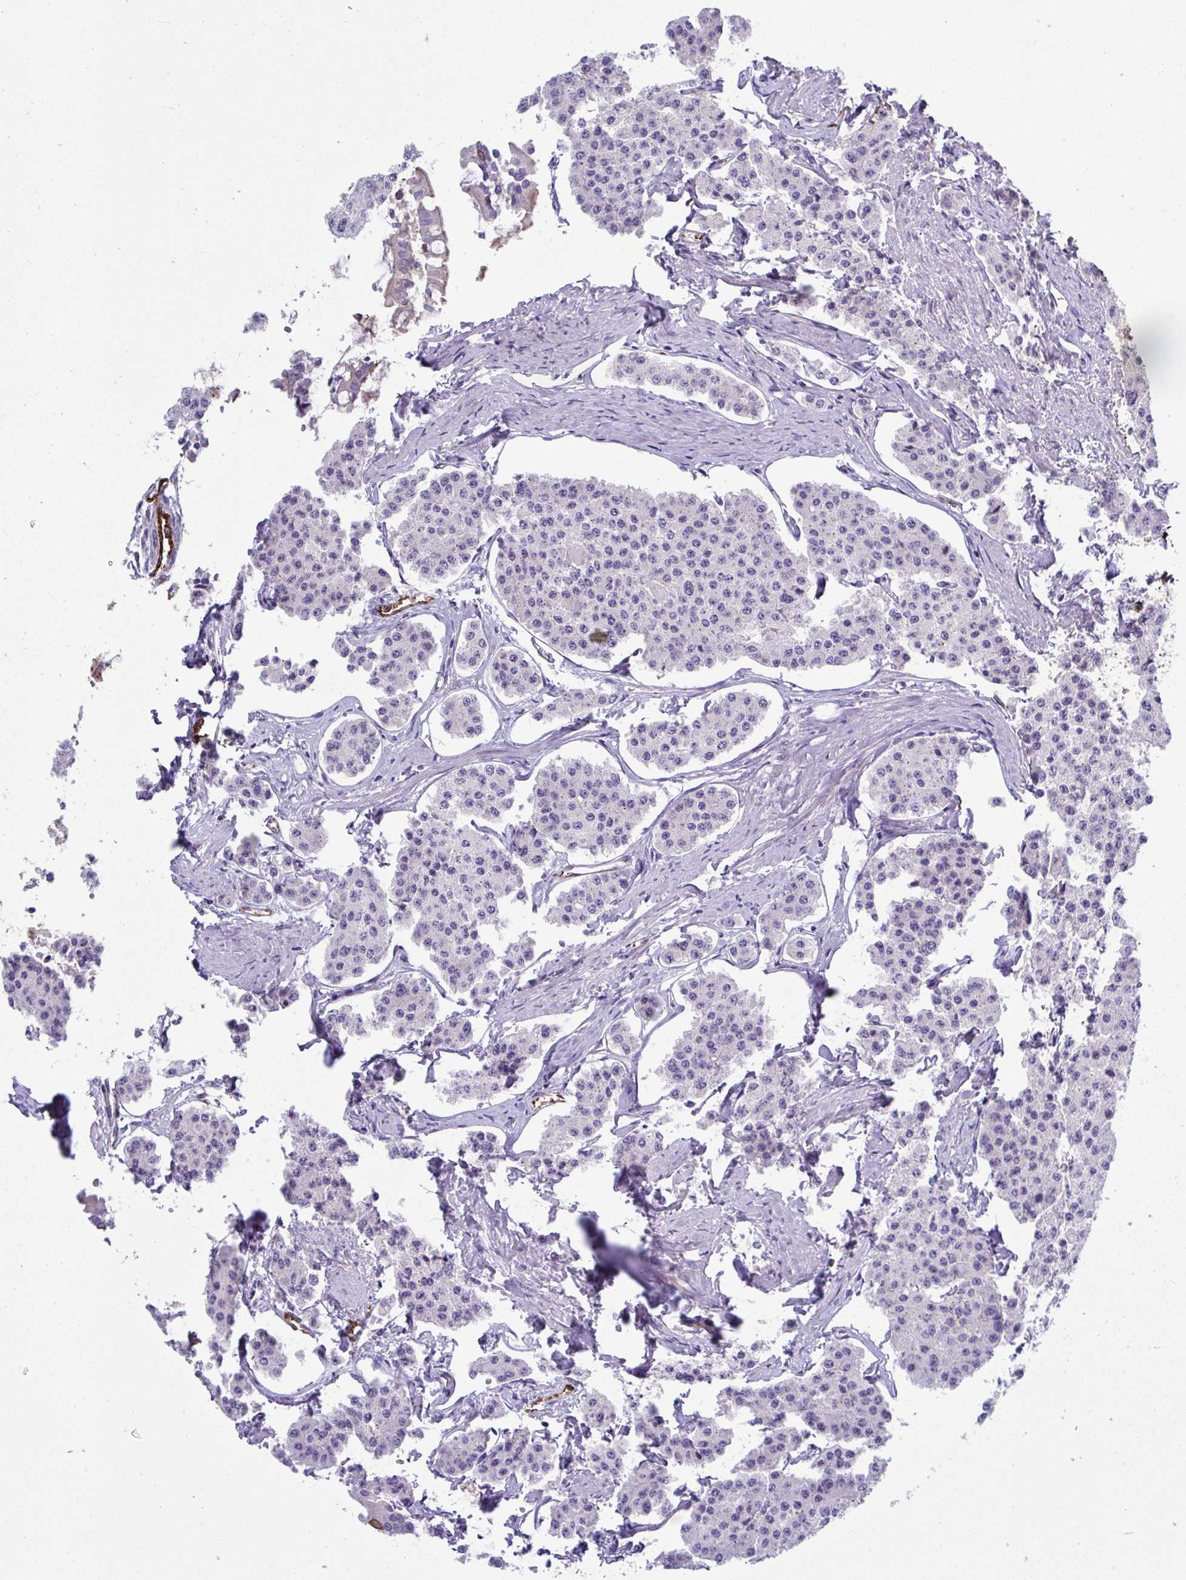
{"staining": {"intensity": "negative", "quantity": "none", "location": "none"}, "tissue": "carcinoid", "cell_type": "Tumor cells", "image_type": "cancer", "snomed": [{"axis": "morphology", "description": "Carcinoid, malignant, NOS"}, {"axis": "topography", "description": "Small intestine"}], "caption": "Tumor cells show no significant protein staining in carcinoid.", "gene": "TOR1AIP2", "patient": {"sex": "female", "age": 65}}